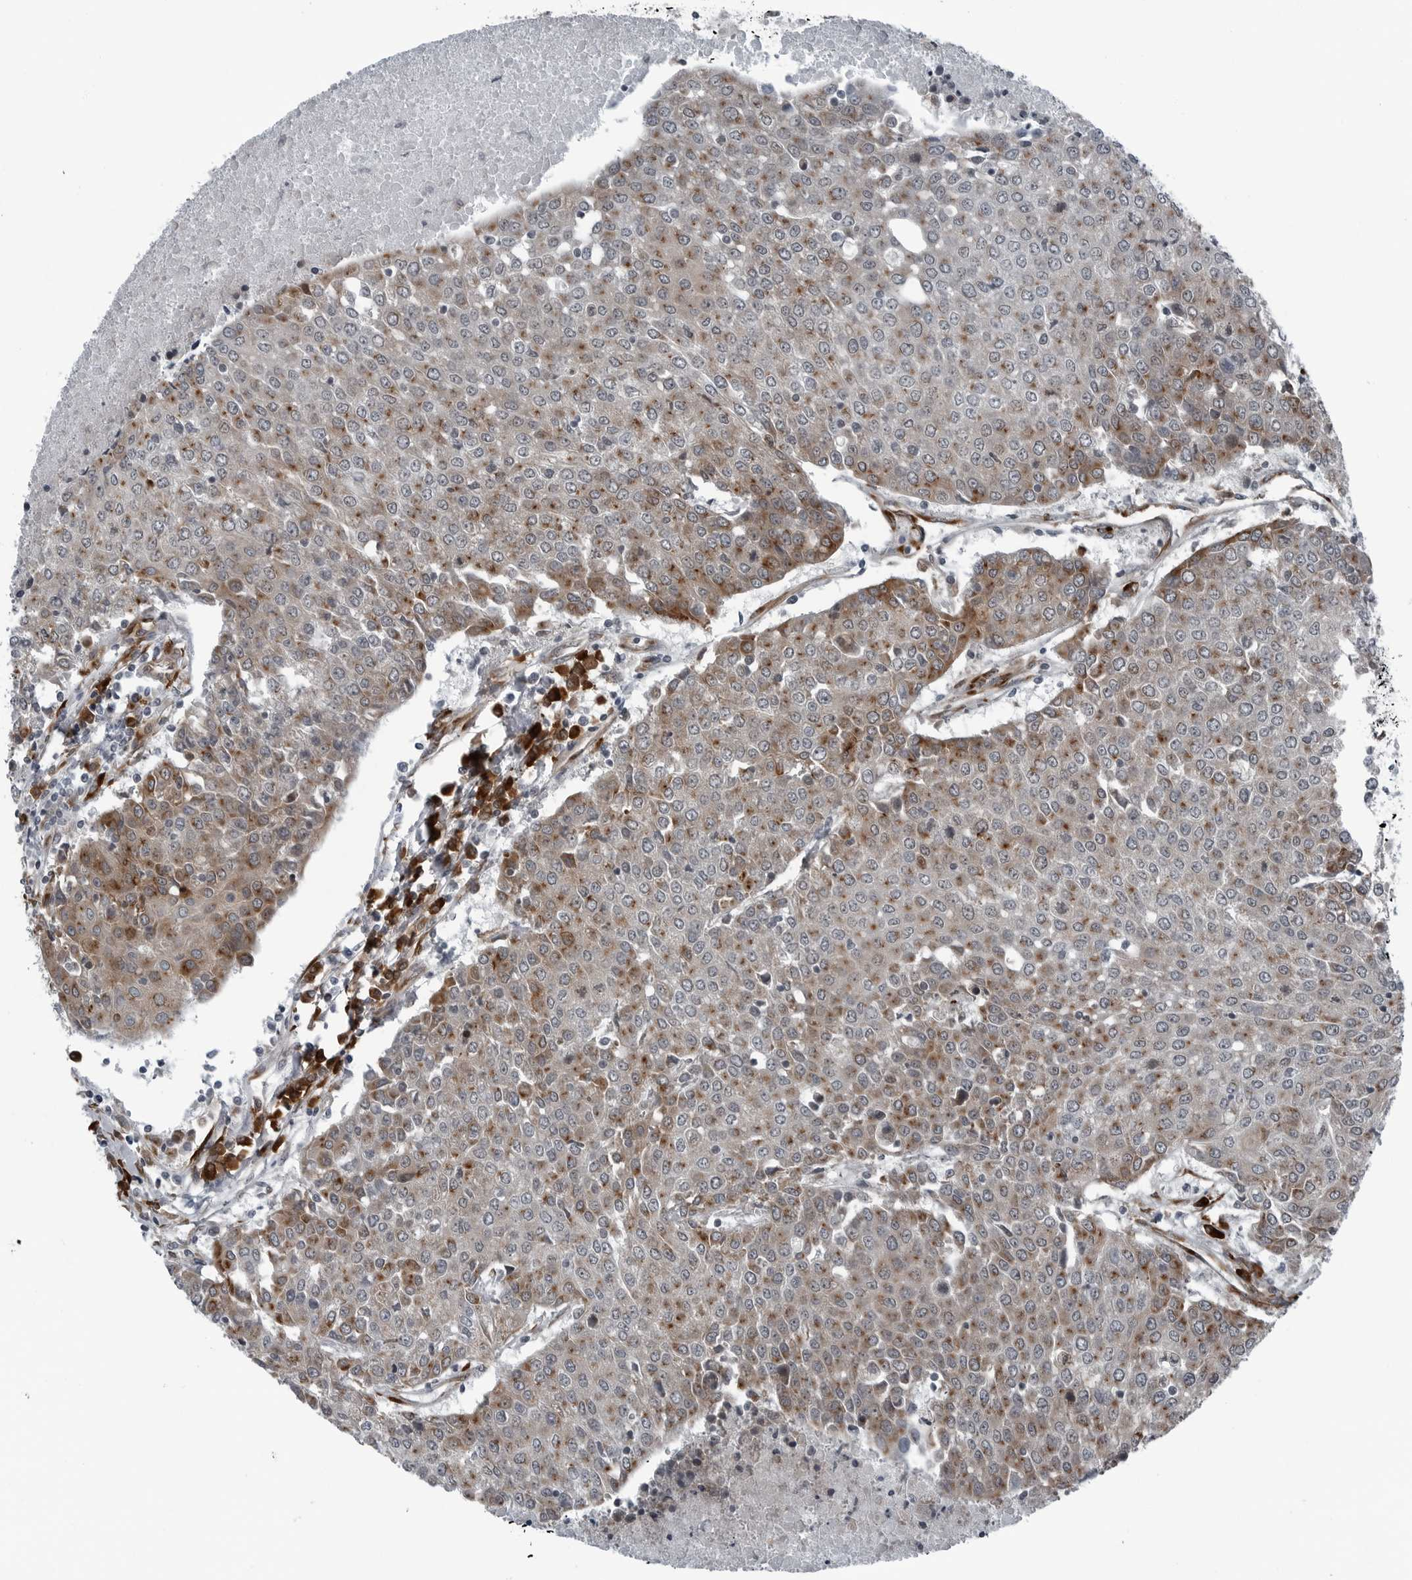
{"staining": {"intensity": "moderate", "quantity": "25%-75%", "location": "cytoplasmic/membranous"}, "tissue": "urothelial cancer", "cell_type": "Tumor cells", "image_type": "cancer", "snomed": [{"axis": "morphology", "description": "Urothelial carcinoma, High grade"}, {"axis": "topography", "description": "Urinary bladder"}], "caption": "DAB (3,3'-diaminobenzidine) immunohistochemical staining of human urothelial cancer displays moderate cytoplasmic/membranous protein positivity in approximately 25%-75% of tumor cells.", "gene": "CEP85", "patient": {"sex": "female", "age": 85}}